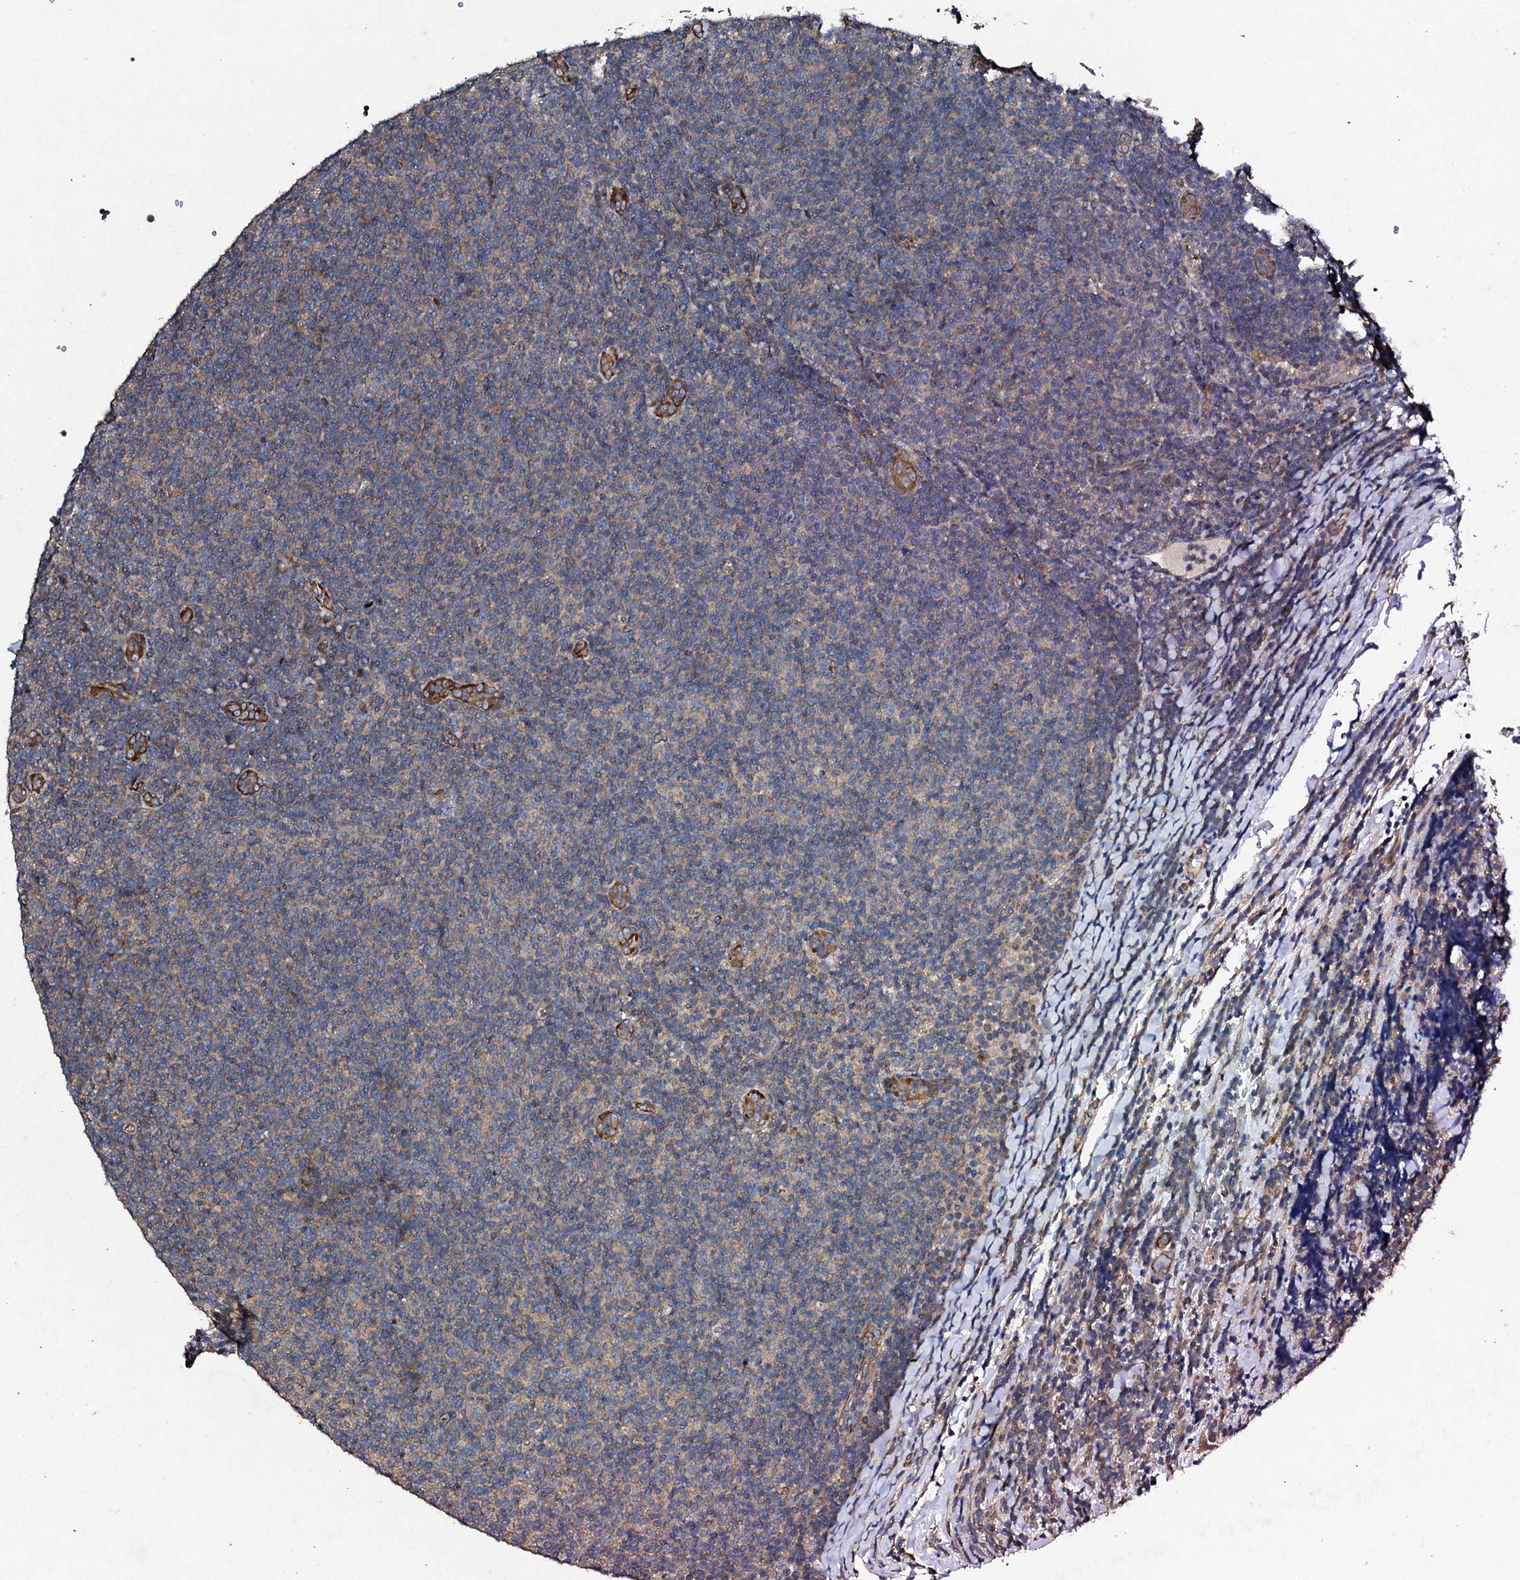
{"staining": {"intensity": "weak", "quantity": ">75%", "location": "cytoplasmic/membranous"}, "tissue": "lymphoma", "cell_type": "Tumor cells", "image_type": "cancer", "snomed": [{"axis": "morphology", "description": "Malignant lymphoma, non-Hodgkin's type, Low grade"}, {"axis": "topography", "description": "Lymph node"}], "caption": "Immunohistochemical staining of human lymphoma demonstrates low levels of weak cytoplasmic/membranous protein expression in about >75% of tumor cells.", "gene": "MOCOS", "patient": {"sex": "male", "age": 66}}